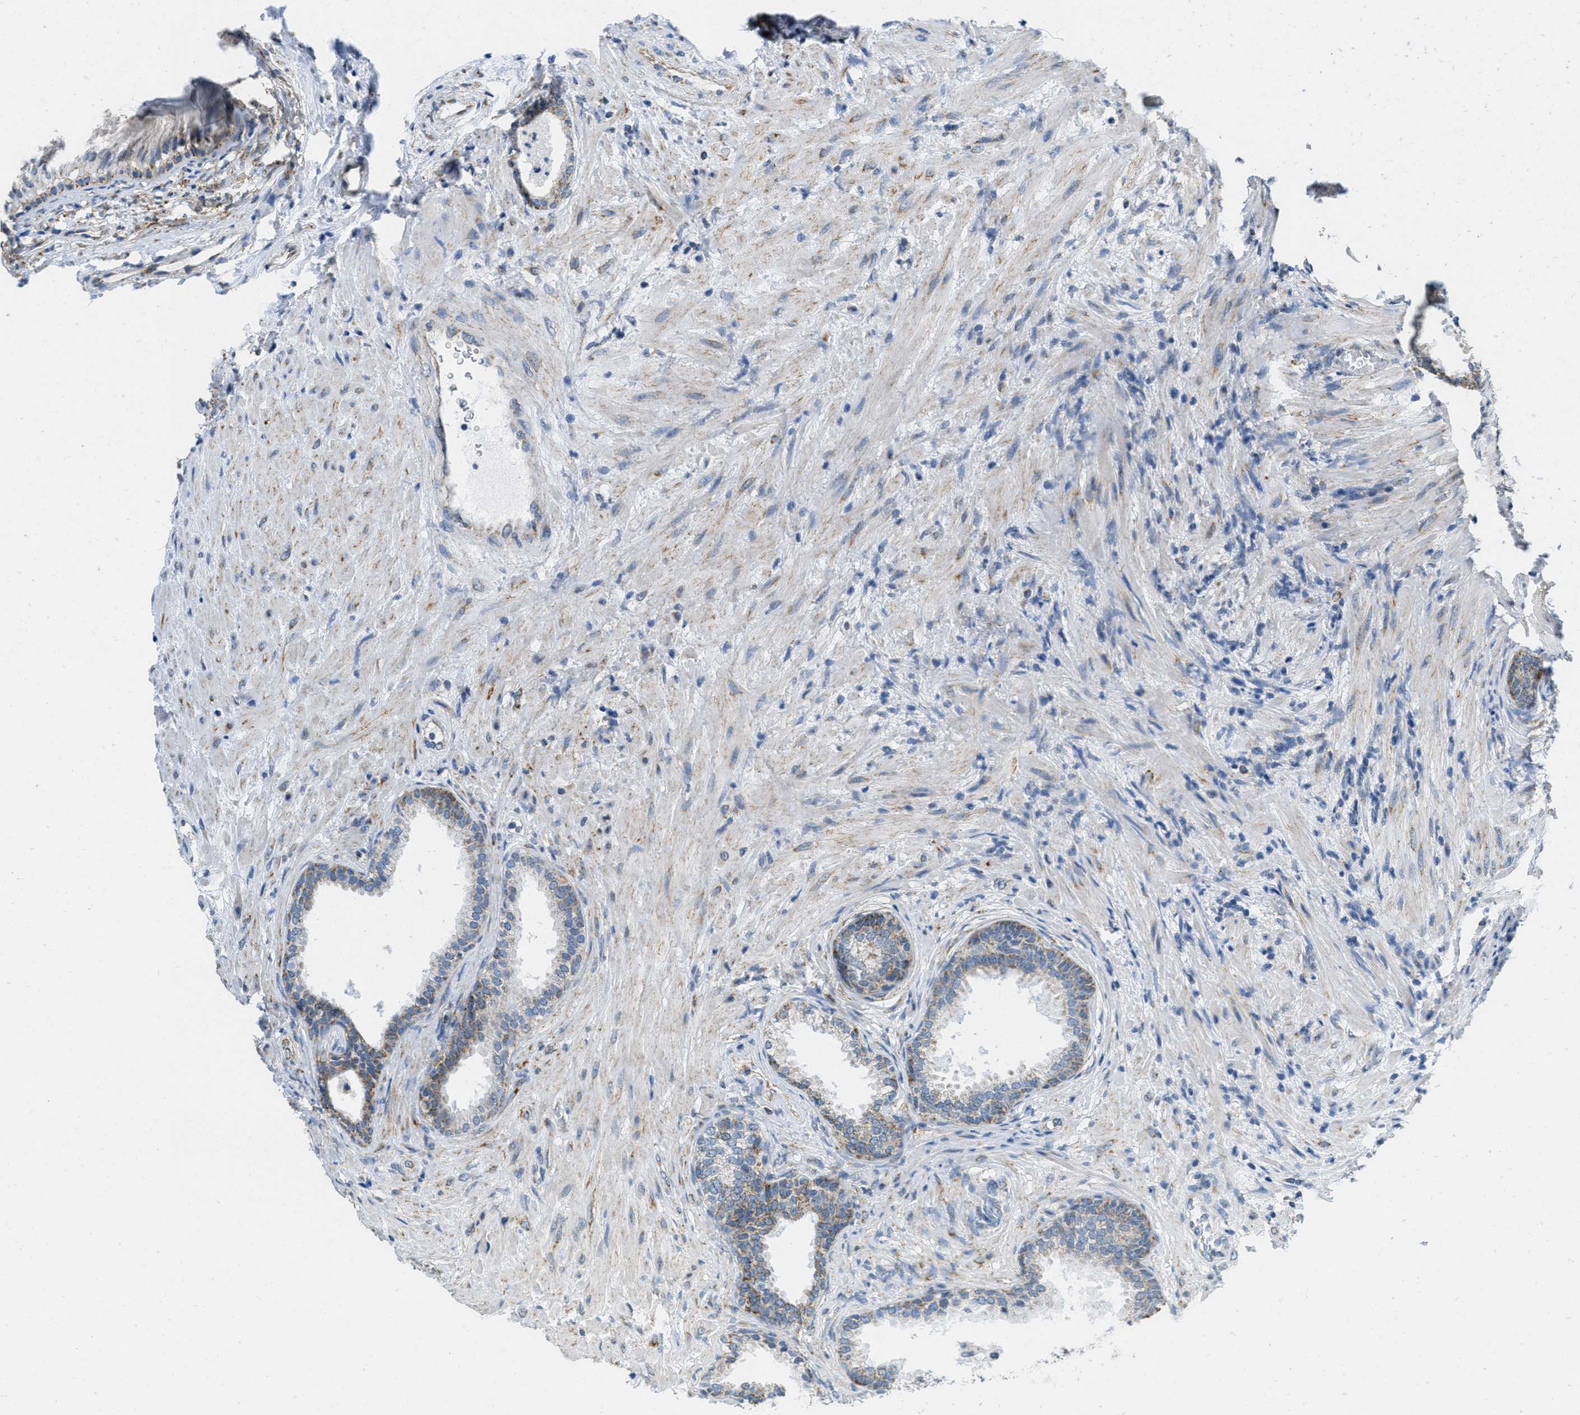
{"staining": {"intensity": "moderate", "quantity": "<25%", "location": "cytoplasmic/membranous"}, "tissue": "prostate", "cell_type": "Glandular cells", "image_type": "normal", "snomed": [{"axis": "morphology", "description": "Normal tissue, NOS"}, {"axis": "topography", "description": "Prostate"}], "caption": "Brown immunohistochemical staining in unremarkable human prostate demonstrates moderate cytoplasmic/membranous positivity in approximately <25% of glandular cells. The staining is performed using DAB (3,3'-diaminobenzidine) brown chromogen to label protein expression. The nuclei are counter-stained blue using hematoxylin.", "gene": "TOMM70", "patient": {"sex": "male", "age": 76}}